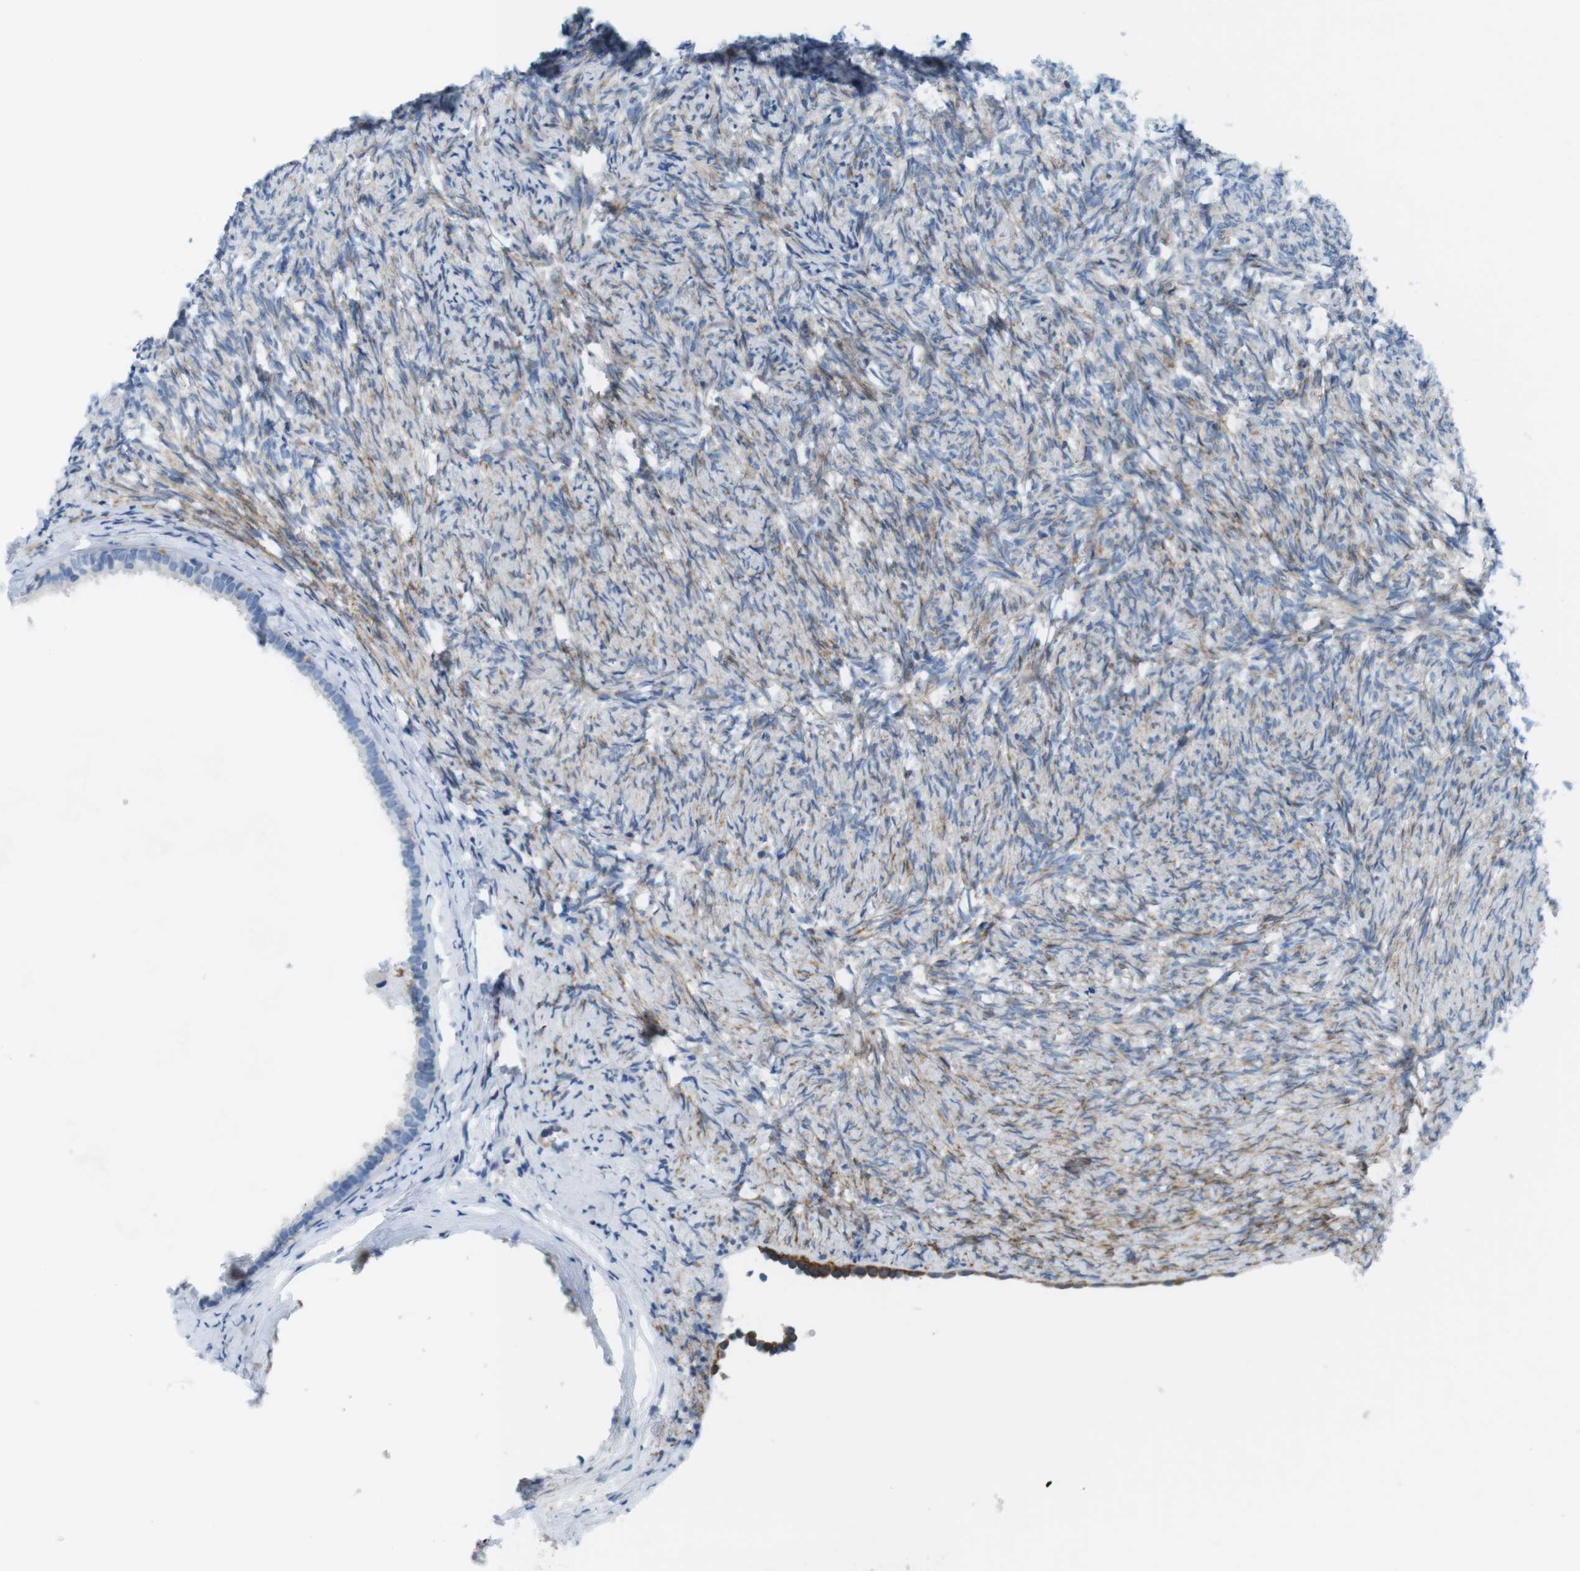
{"staining": {"intensity": "moderate", "quantity": "25%-75%", "location": "cytoplasmic/membranous"}, "tissue": "ovary", "cell_type": "Ovarian stroma cells", "image_type": "normal", "snomed": [{"axis": "morphology", "description": "Normal tissue, NOS"}, {"axis": "topography", "description": "Ovary"}], "caption": "Immunohistochemical staining of benign human ovary displays moderate cytoplasmic/membranous protein positivity in approximately 25%-75% of ovarian stroma cells.", "gene": "MYH9", "patient": {"sex": "female", "age": 60}}